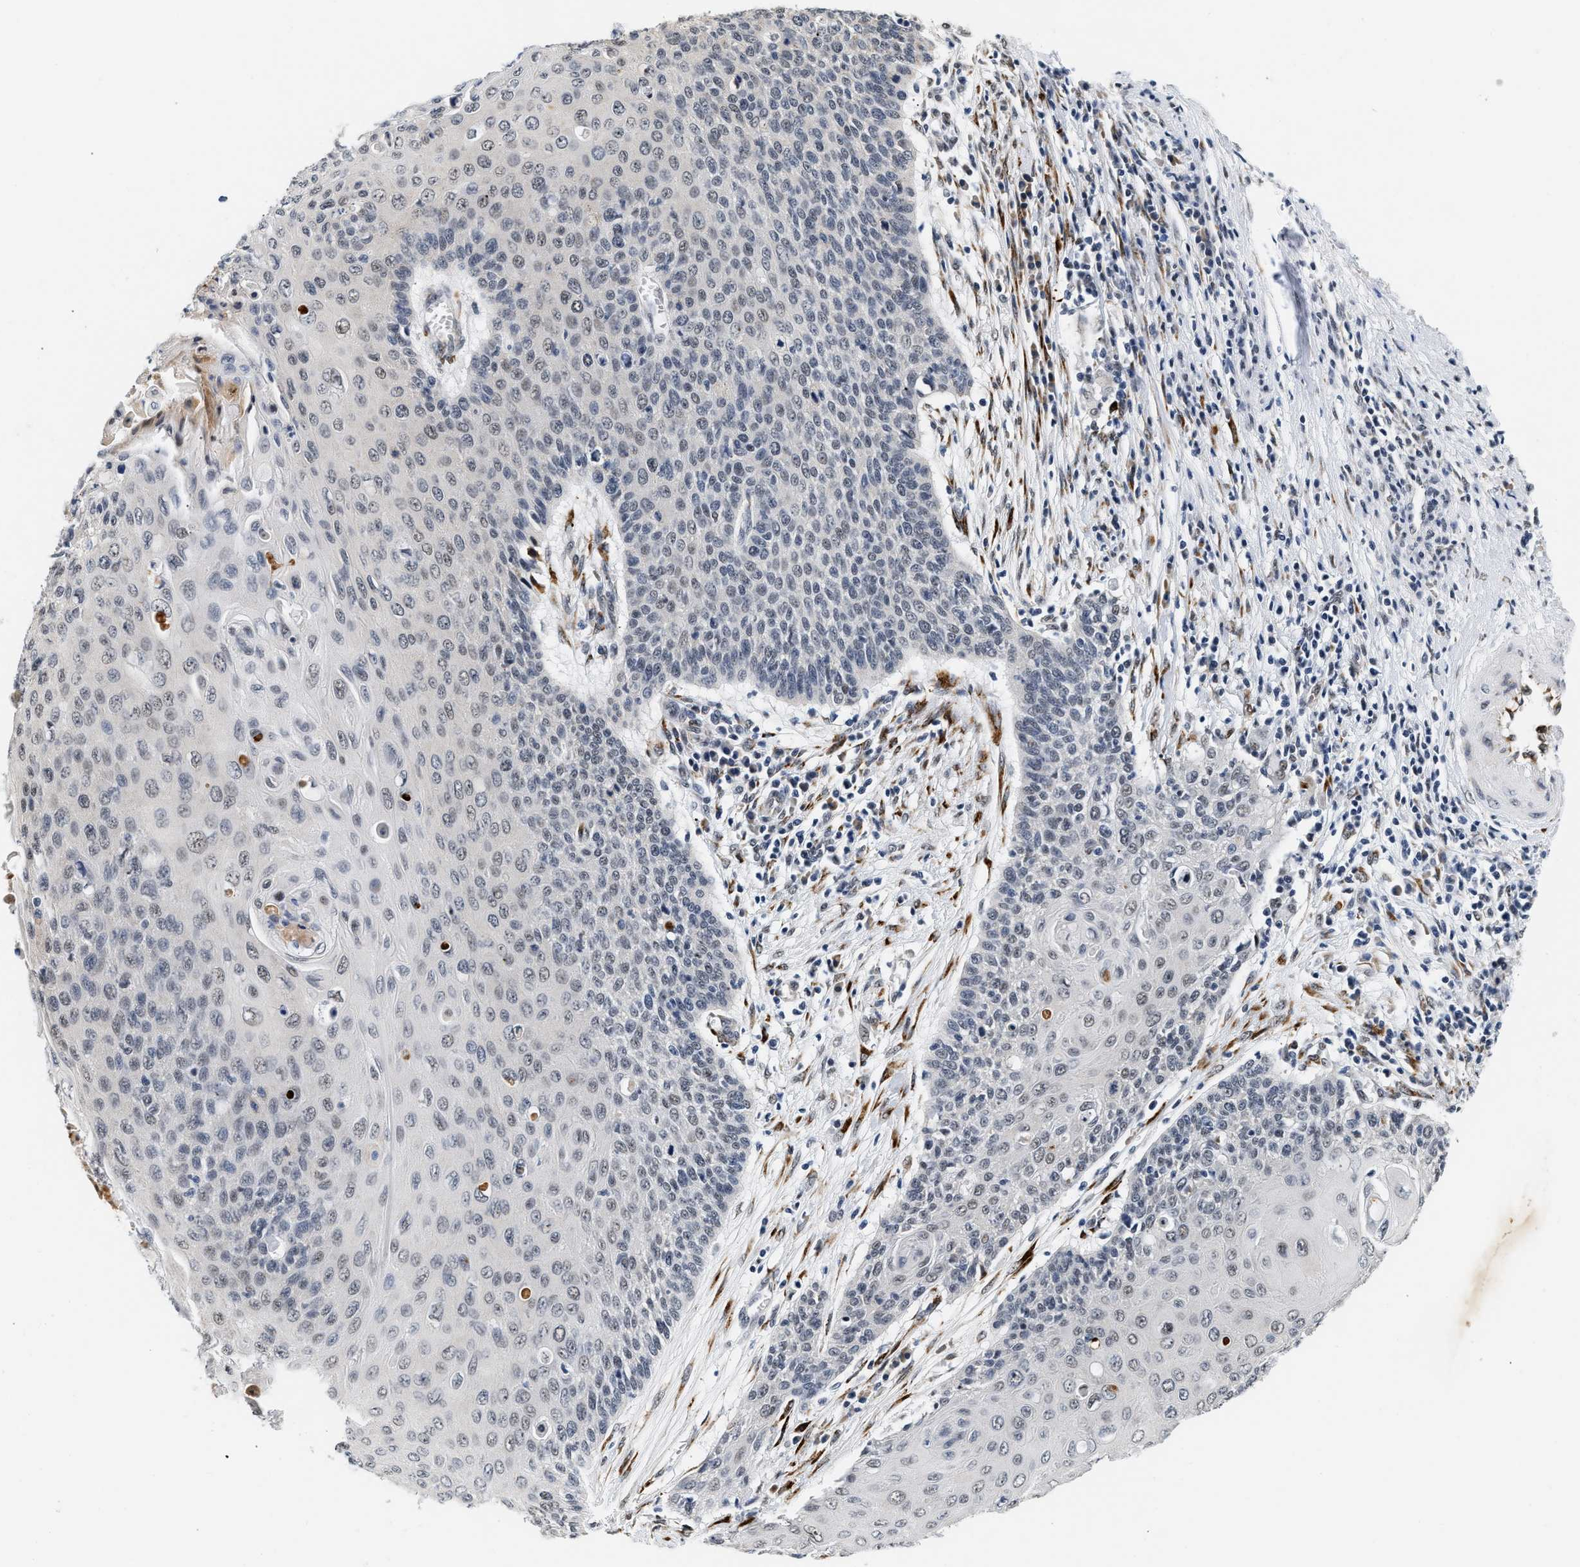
{"staining": {"intensity": "weak", "quantity": "<25%", "location": "nuclear"}, "tissue": "cervical cancer", "cell_type": "Tumor cells", "image_type": "cancer", "snomed": [{"axis": "morphology", "description": "Squamous cell carcinoma, NOS"}, {"axis": "topography", "description": "Cervix"}], "caption": "Immunohistochemistry of human cervical cancer (squamous cell carcinoma) exhibits no expression in tumor cells.", "gene": "THOC1", "patient": {"sex": "female", "age": 39}}